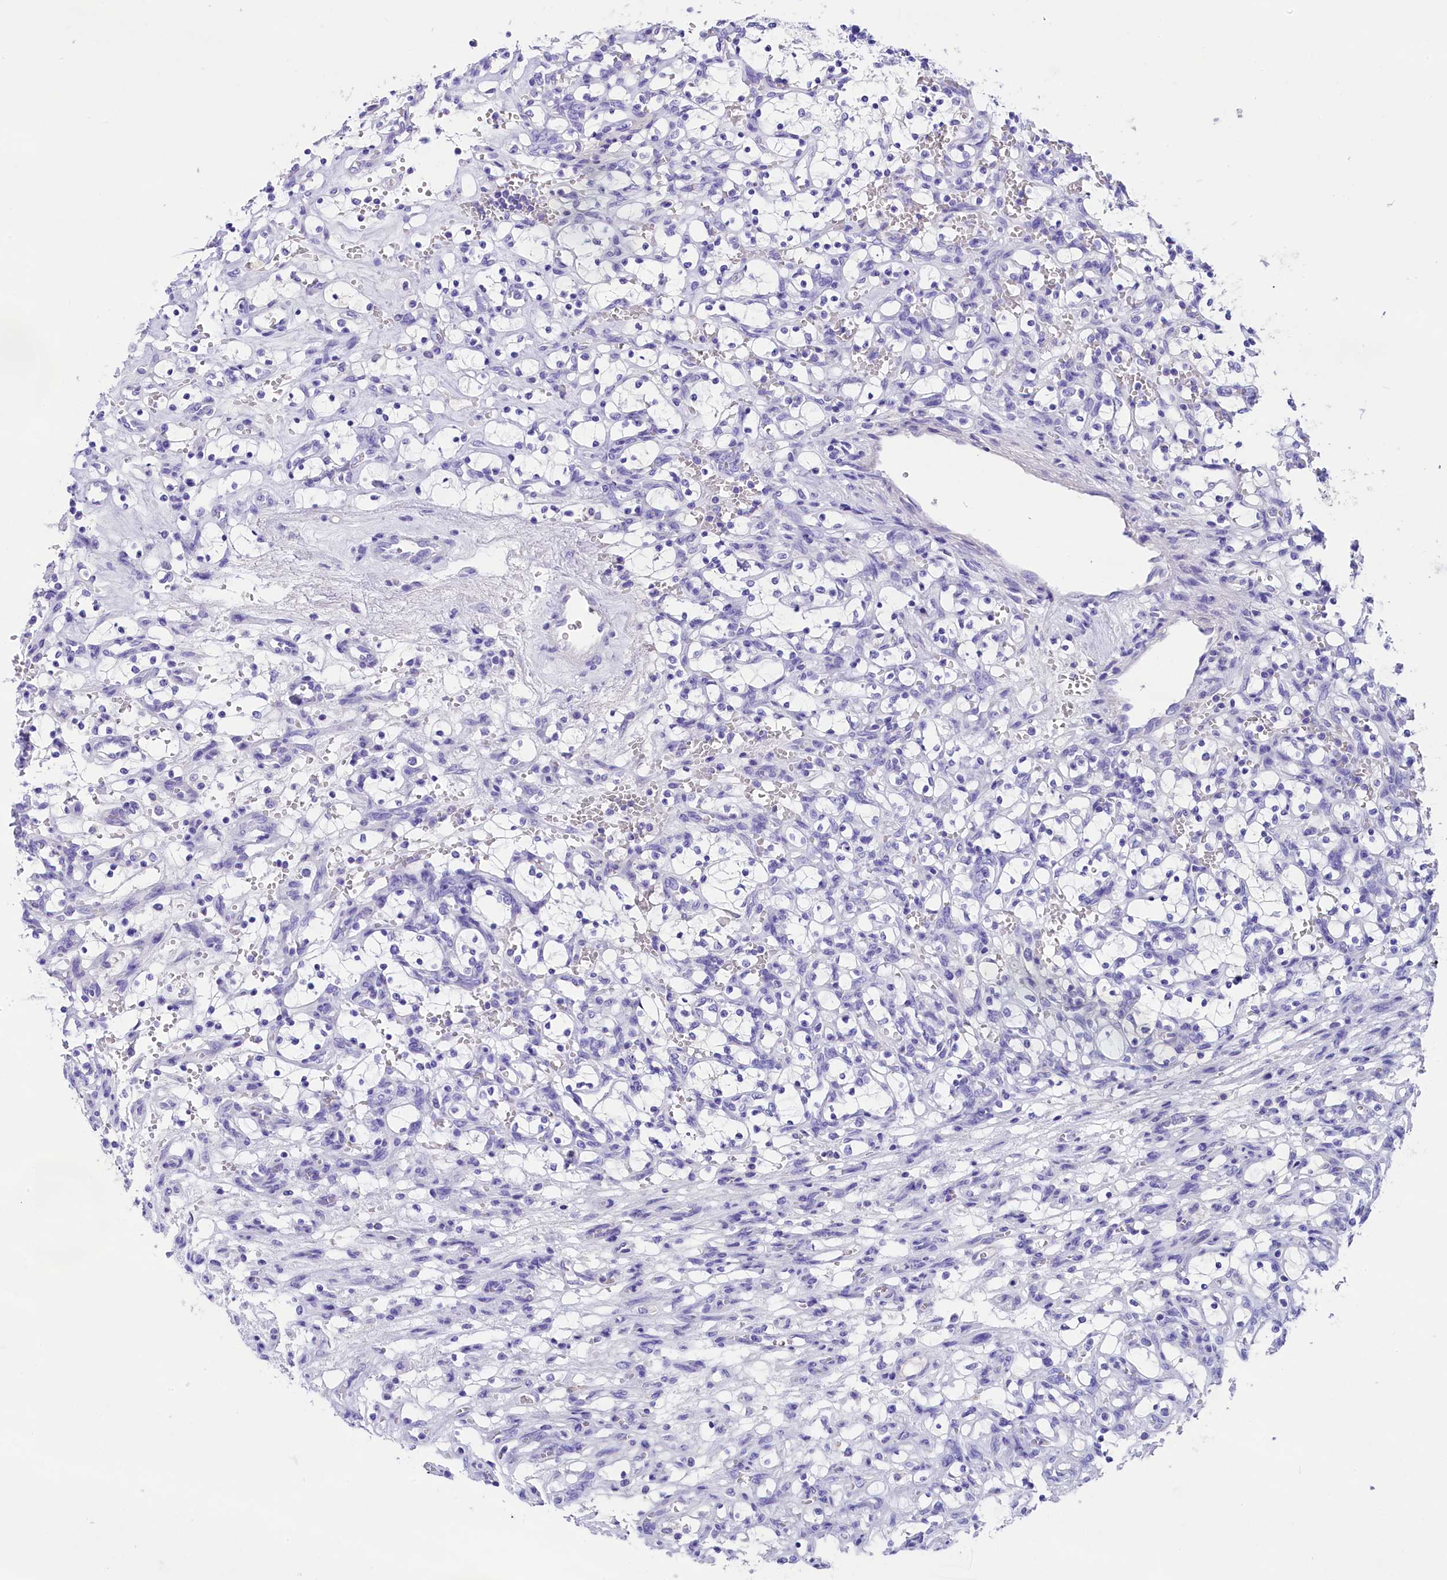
{"staining": {"intensity": "negative", "quantity": "none", "location": "none"}, "tissue": "renal cancer", "cell_type": "Tumor cells", "image_type": "cancer", "snomed": [{"axis": "morphology", "description": "Adenocarcinoma, NOS"}, {"axis": "topography", "description": "Kidney"}], "caption": "DAB immunohistochemical staining of renal adenocarcinoma reveals no significant staining in tumor cells. (DAB (3,3'-diaminobenzidine) immunohistochemistry (IHC) visualized using brightfield microscopy, high magnification).", "gene": "SKIDA1", "patient": {"sex": "female", "age": 69}}